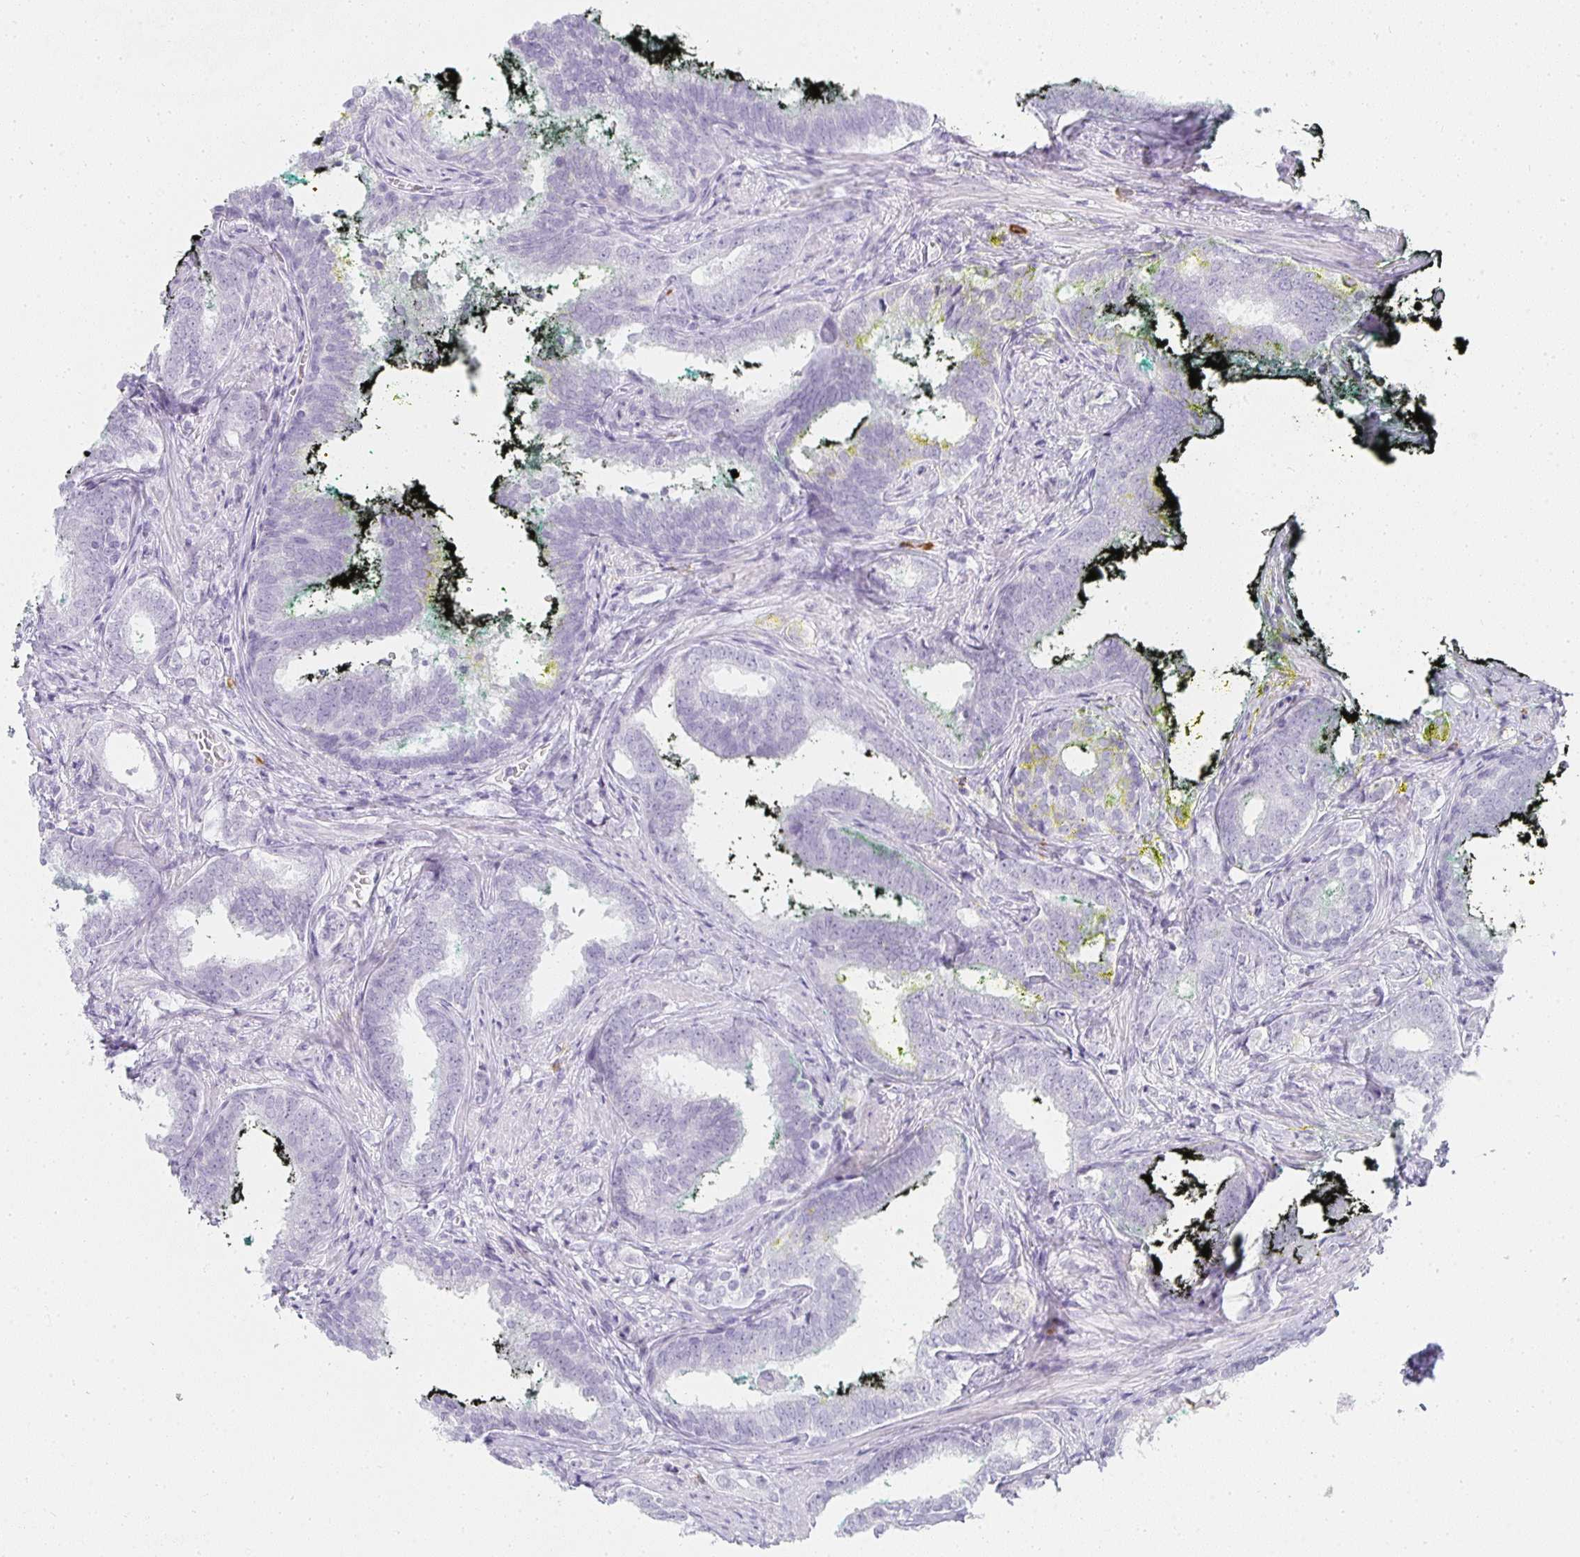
{"staining": {"intensity": "negative", "quantity": "none", "location": "none"}, "tissue": "prostate cancer", "cell_type": "Tumor cells", "image_type": "cancer", "snomed": [{"axis": "morphology", "description": "Adenocarcinoma, High grade"}, {"axis": "topography", "description": "Prostate"}], "caption": "The image exhibits no significant expression in tumor cells of prostate cancer (high-grade adenocarcinoma).", "gene": "TPSD1", "patient": {"sex": "male", "age": 72}}